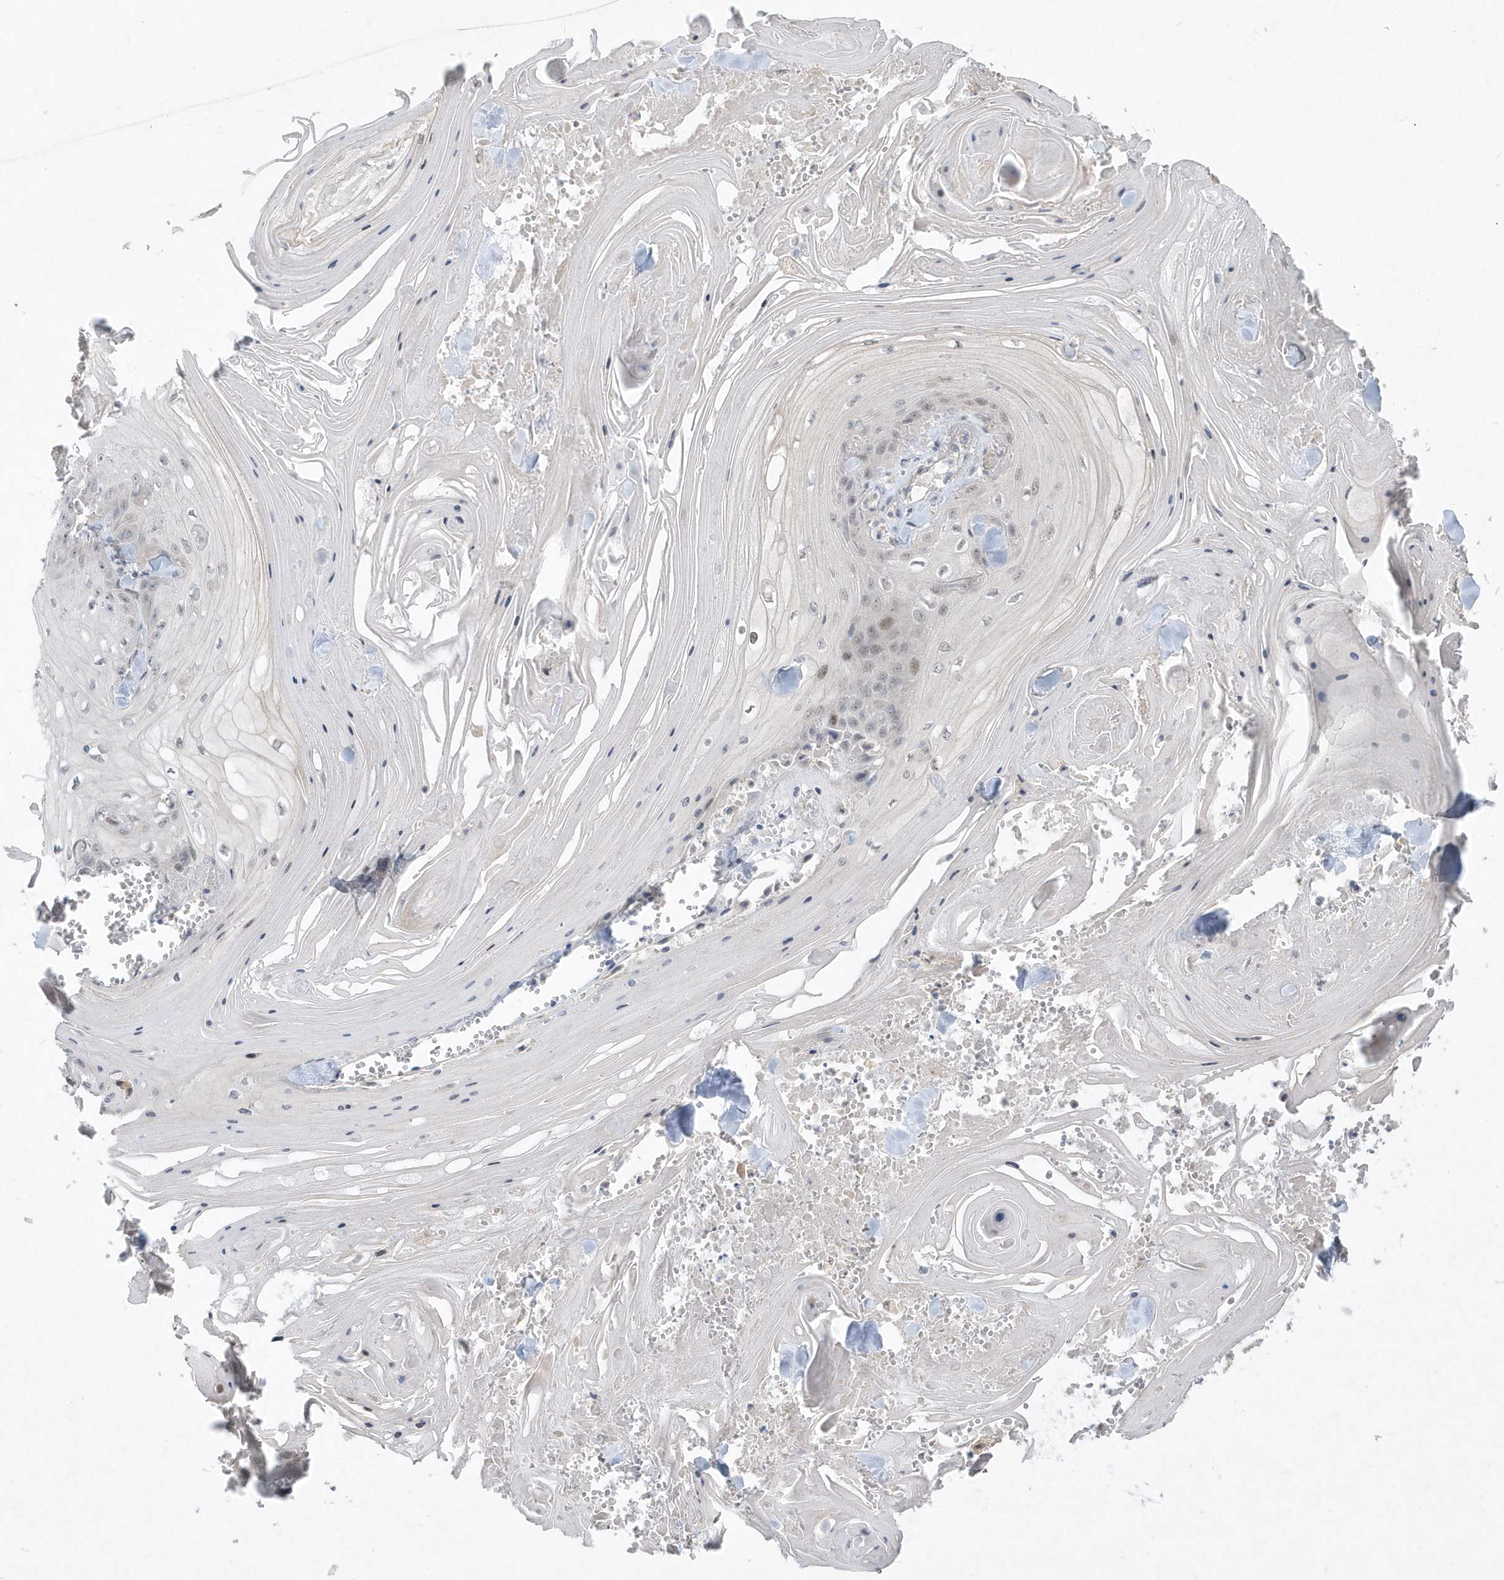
{"staining": {"intensity": "weak", "quantity": "<25%", "location": "nuclear"}, "tissue": "skin cancer", "cell_type": "Tumor cells", "image_type": "cancer", "snomed": [{"axis": "morphology", "description": "Squamous cell carcinoma, NOS"}, {"axis": "topography", "description": "Skin"}], "caption": "This is a micrograph of immunohistochemistry (IHC) staining of squamous cell carcinoma (skin), which shows no staining in tumor cells.", "gene": "TSPEAR", "patient": {"sex": "male", "age": 74}}